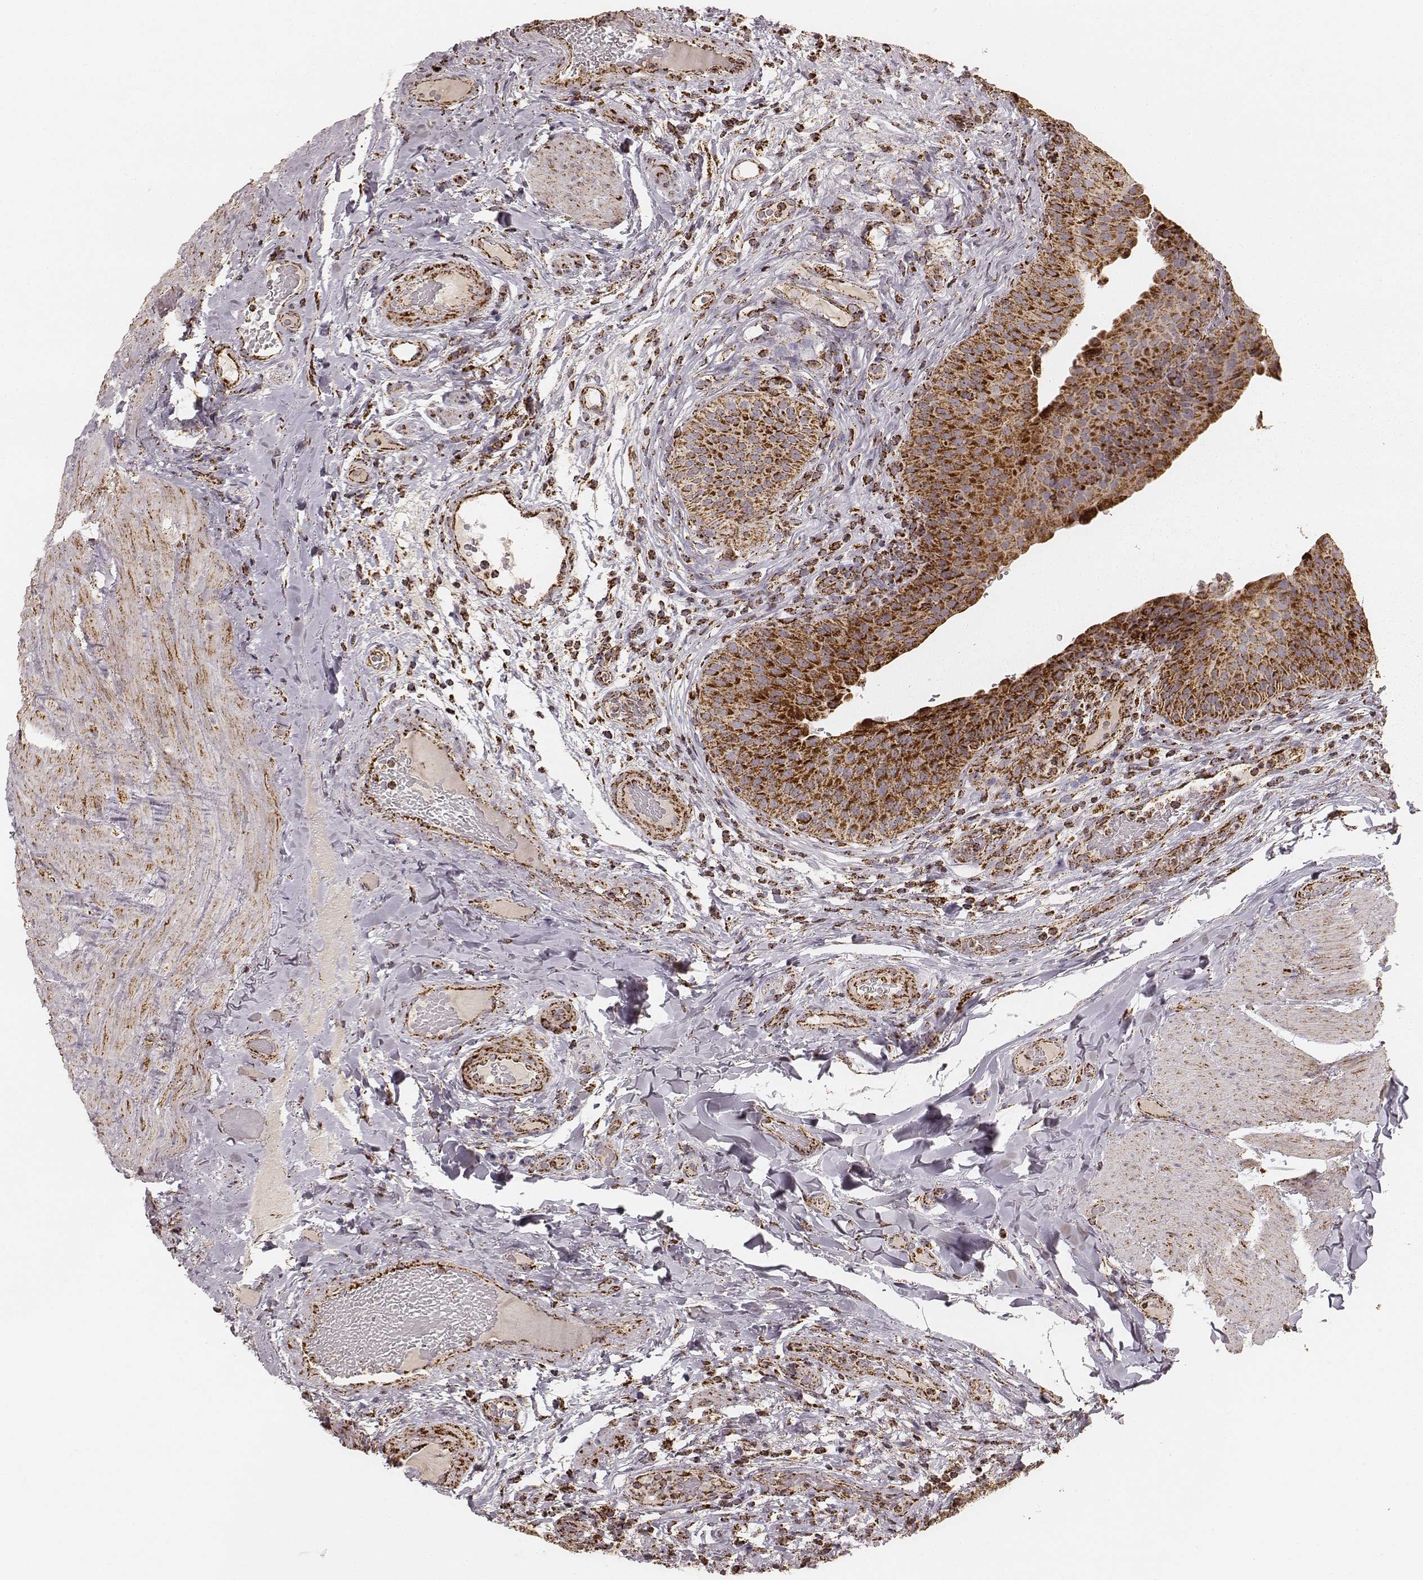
{"staining": {"intensity": "strong", "quantity": ">75%", "location": "cytoplasmic/membranous"}, "tissue": "urinary bladder", "cell_type": "Urothelial cells", "image_type": "normal", "snomed": [{"axis": "morphology", "description": "Normal tissue, NOS"}, {"axis": "topography", "description": "Urinary bladder"}], "caption": "Unremarkable urinary bladder demonstrates strong cytoplasmic/membranous positivity in approximately >75% of urothelial cells.", "gene": "CS", "patient": {"sex": "male", "age": 66}}